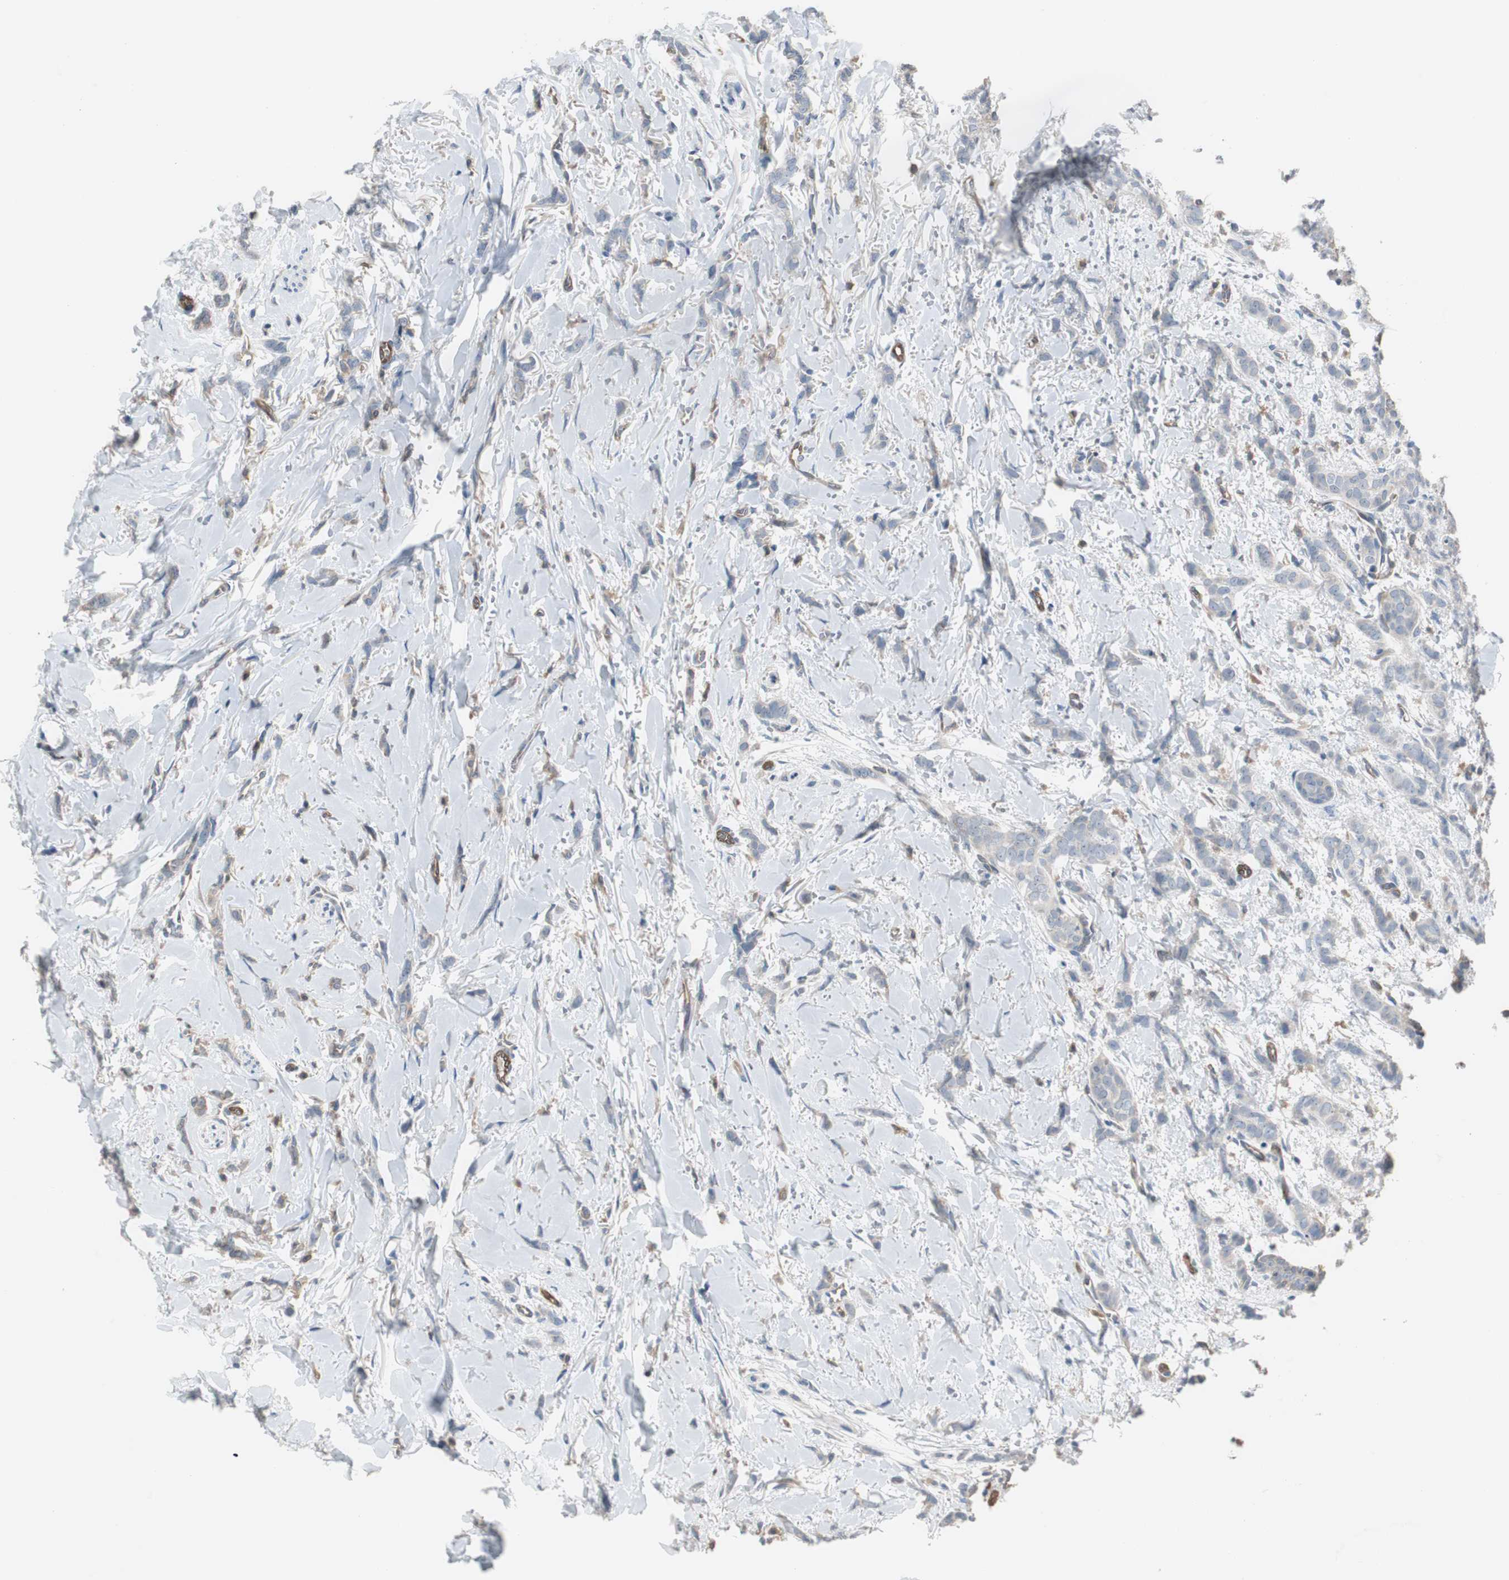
{"staining": {"intensity": "weak", "quantity": "25%-75%", "location": "cytoplasmic/membranous"}, "tissue": "breast cancer", "cell_type": "Tumor cells", "image_type": "cancer", "snomed": [{"axis": "morphology", "description": "Lobular carcinoma"}, {"axis": "topography", "description": "Skin"}, {"axis": "topography", "description": "Breast"}], "caption": "Weak cytoplasmic/membranous staining for a protein is identified in approximately 25%-75% of tumor cells of breast lobular carcinoma using immunohistochemistry.", "gene": "SWAP70", "patient": {"sex": "female", "age": 46}}